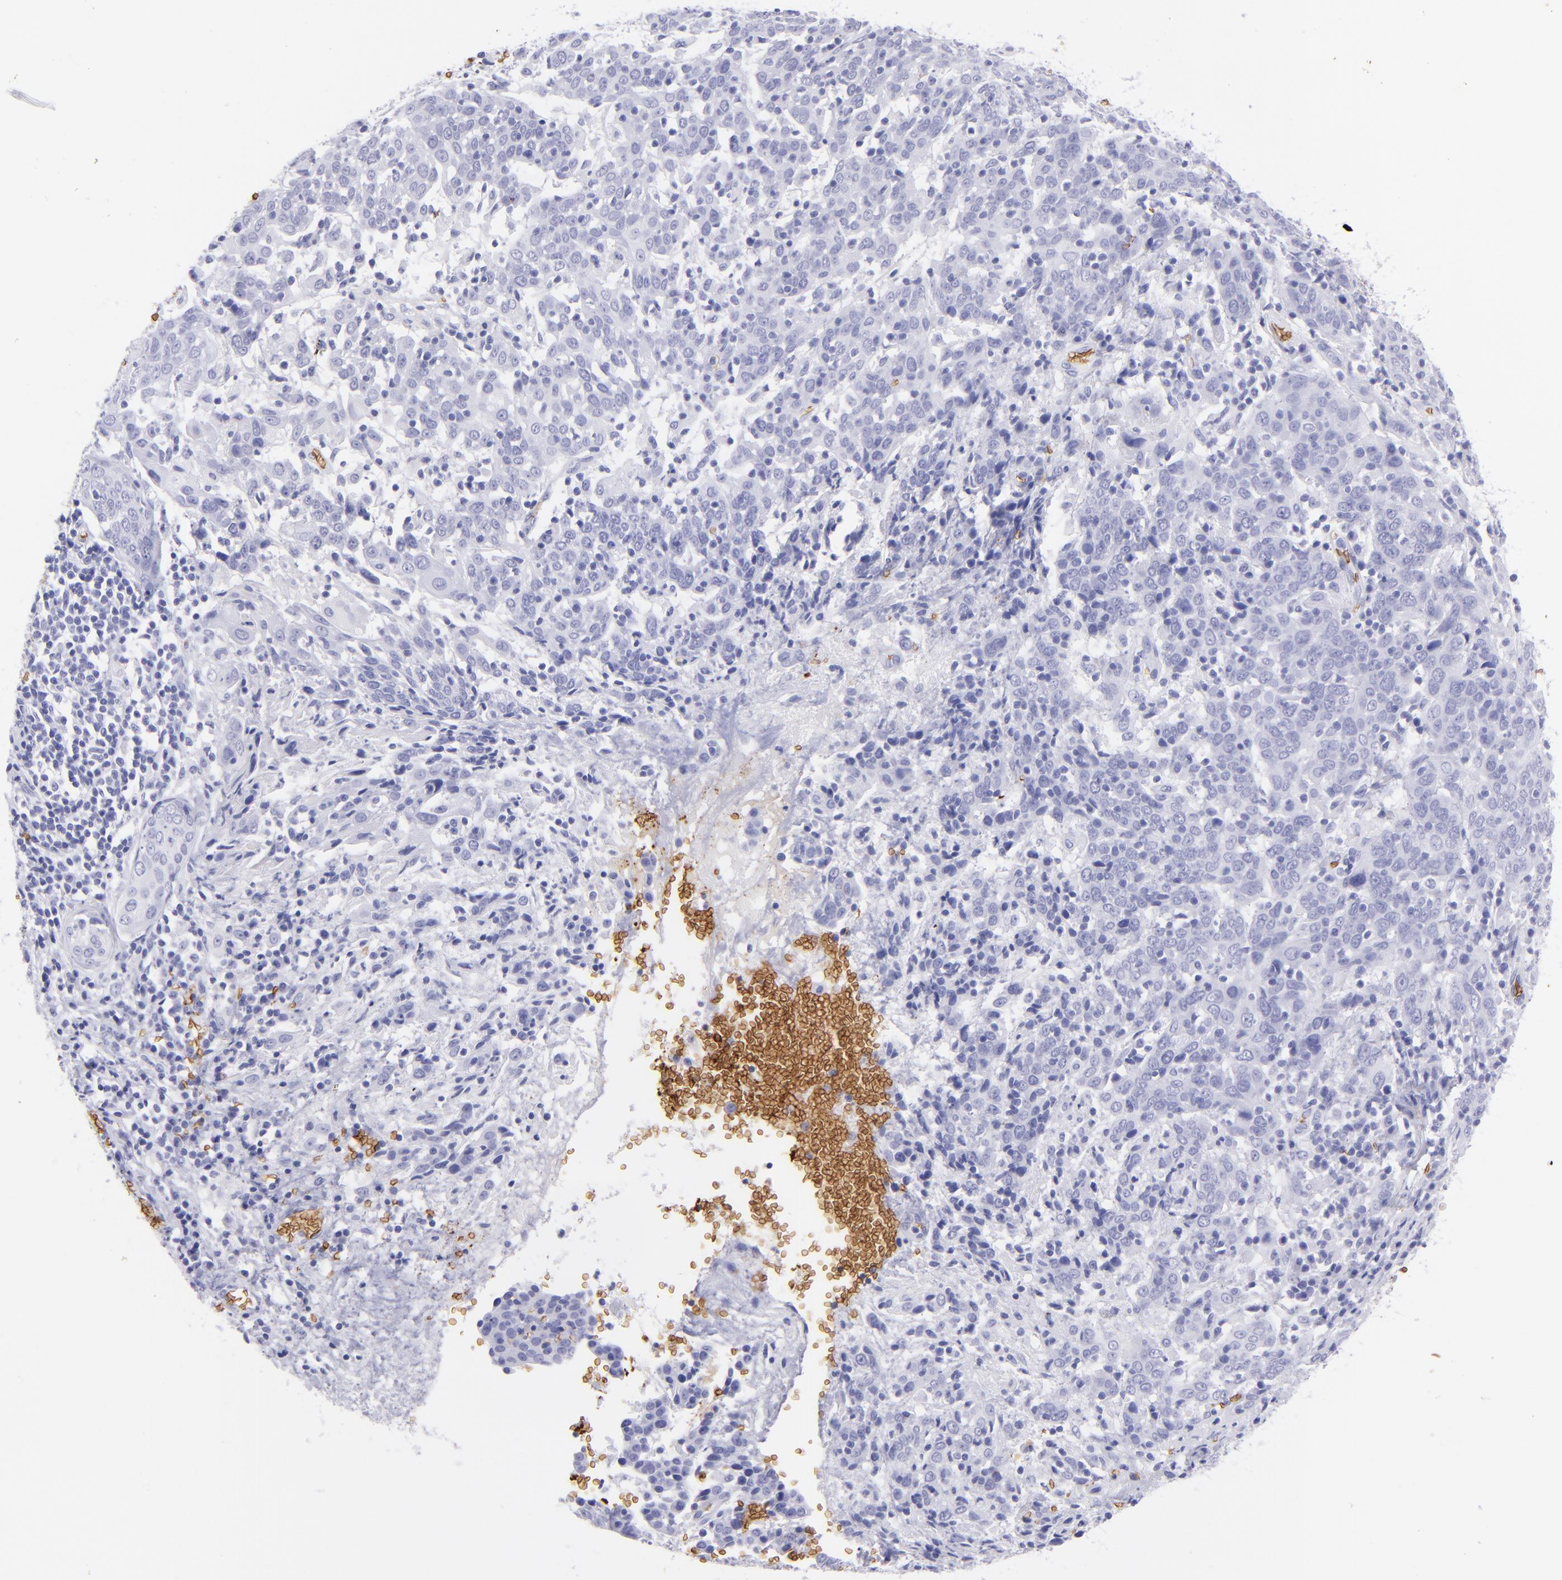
{"staining": {"intensity": "negative", "quantity": "none", "location": "none"}, "tissue": "cervical cancer", "cell_type": "Tumor cells", "image_type": "cancer", "snomed": [{"axis": "morphology", "description": "Normal tissue, NOS"}, {"axis": "morphology", "description": "Squamous cell carcinoma, NOS"}, {"axis": "topography", "description": "Cervix"}], "caption": "An image of human cervical squamous cell carcinoma is negative for staining in tumor cells. (Immunohistochemistry, brightfield microscopy, high magnification).", "gene": "GYPA", "patient": {"sex": "female", "age": 67}}